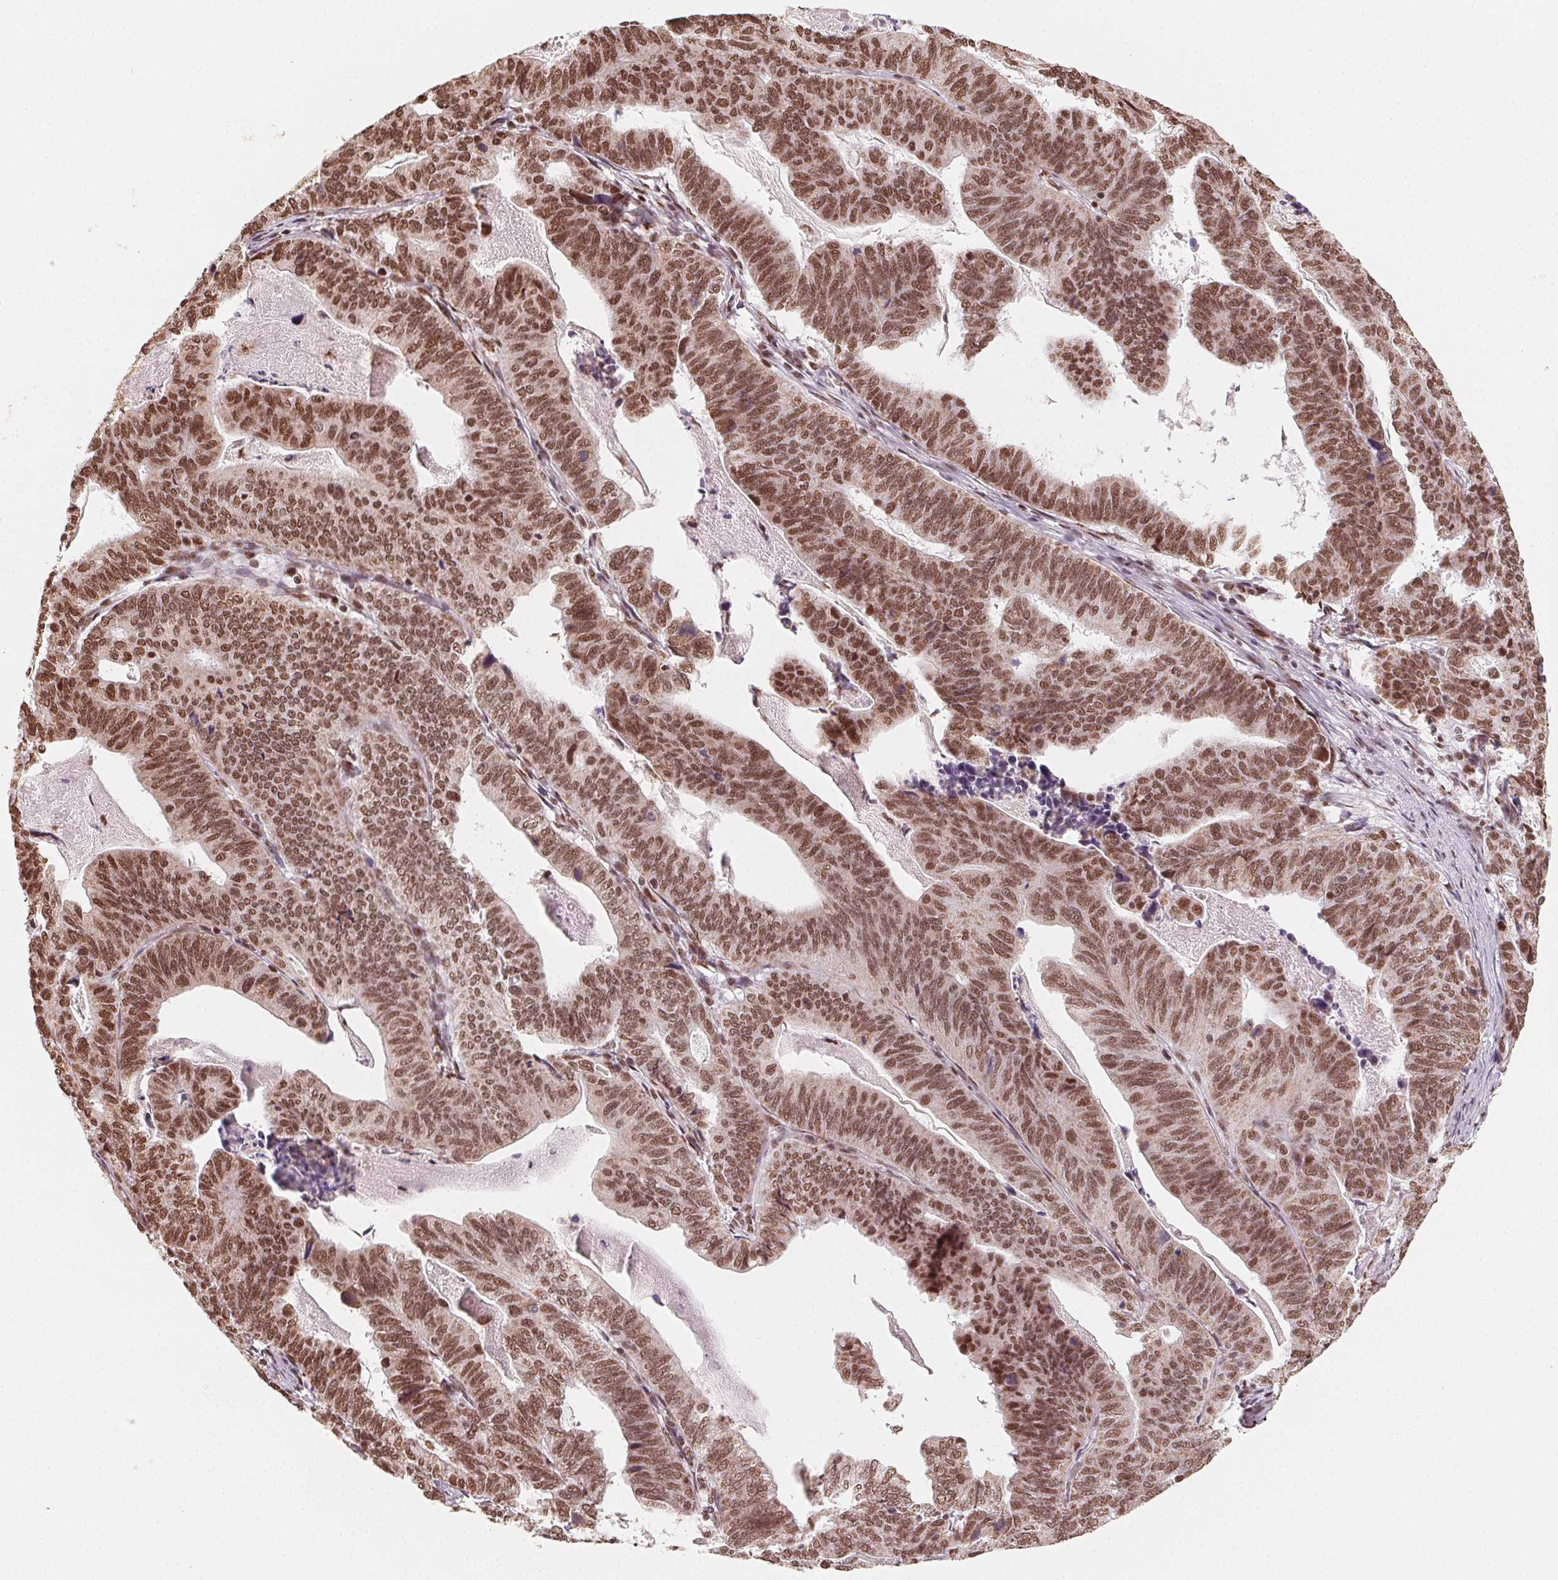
{"staining": {"intensity": "moderate", "quantity": ">75%", "location": "cytoplasmic/membranous,nuclear"}, "tissue": "stomach cancer", "cell_type": "Tumor cells", "image_type": "cancer", "snomed": [{"axis": "morphology", "description": "Adenocarcinoma, NOS"}, {"axis": "topography", "description": "Stomach, upper"}], "caption": "Immunohistochemical staining of human stomach cancer (adenocarcinoma) demonstrates medium levels of moderate cytoplasmic/membranous and nuclear staining in approximately >75% of tumor cells.", "gene": "TOPORS", "patient": {"sex": "female", "age": 67}}